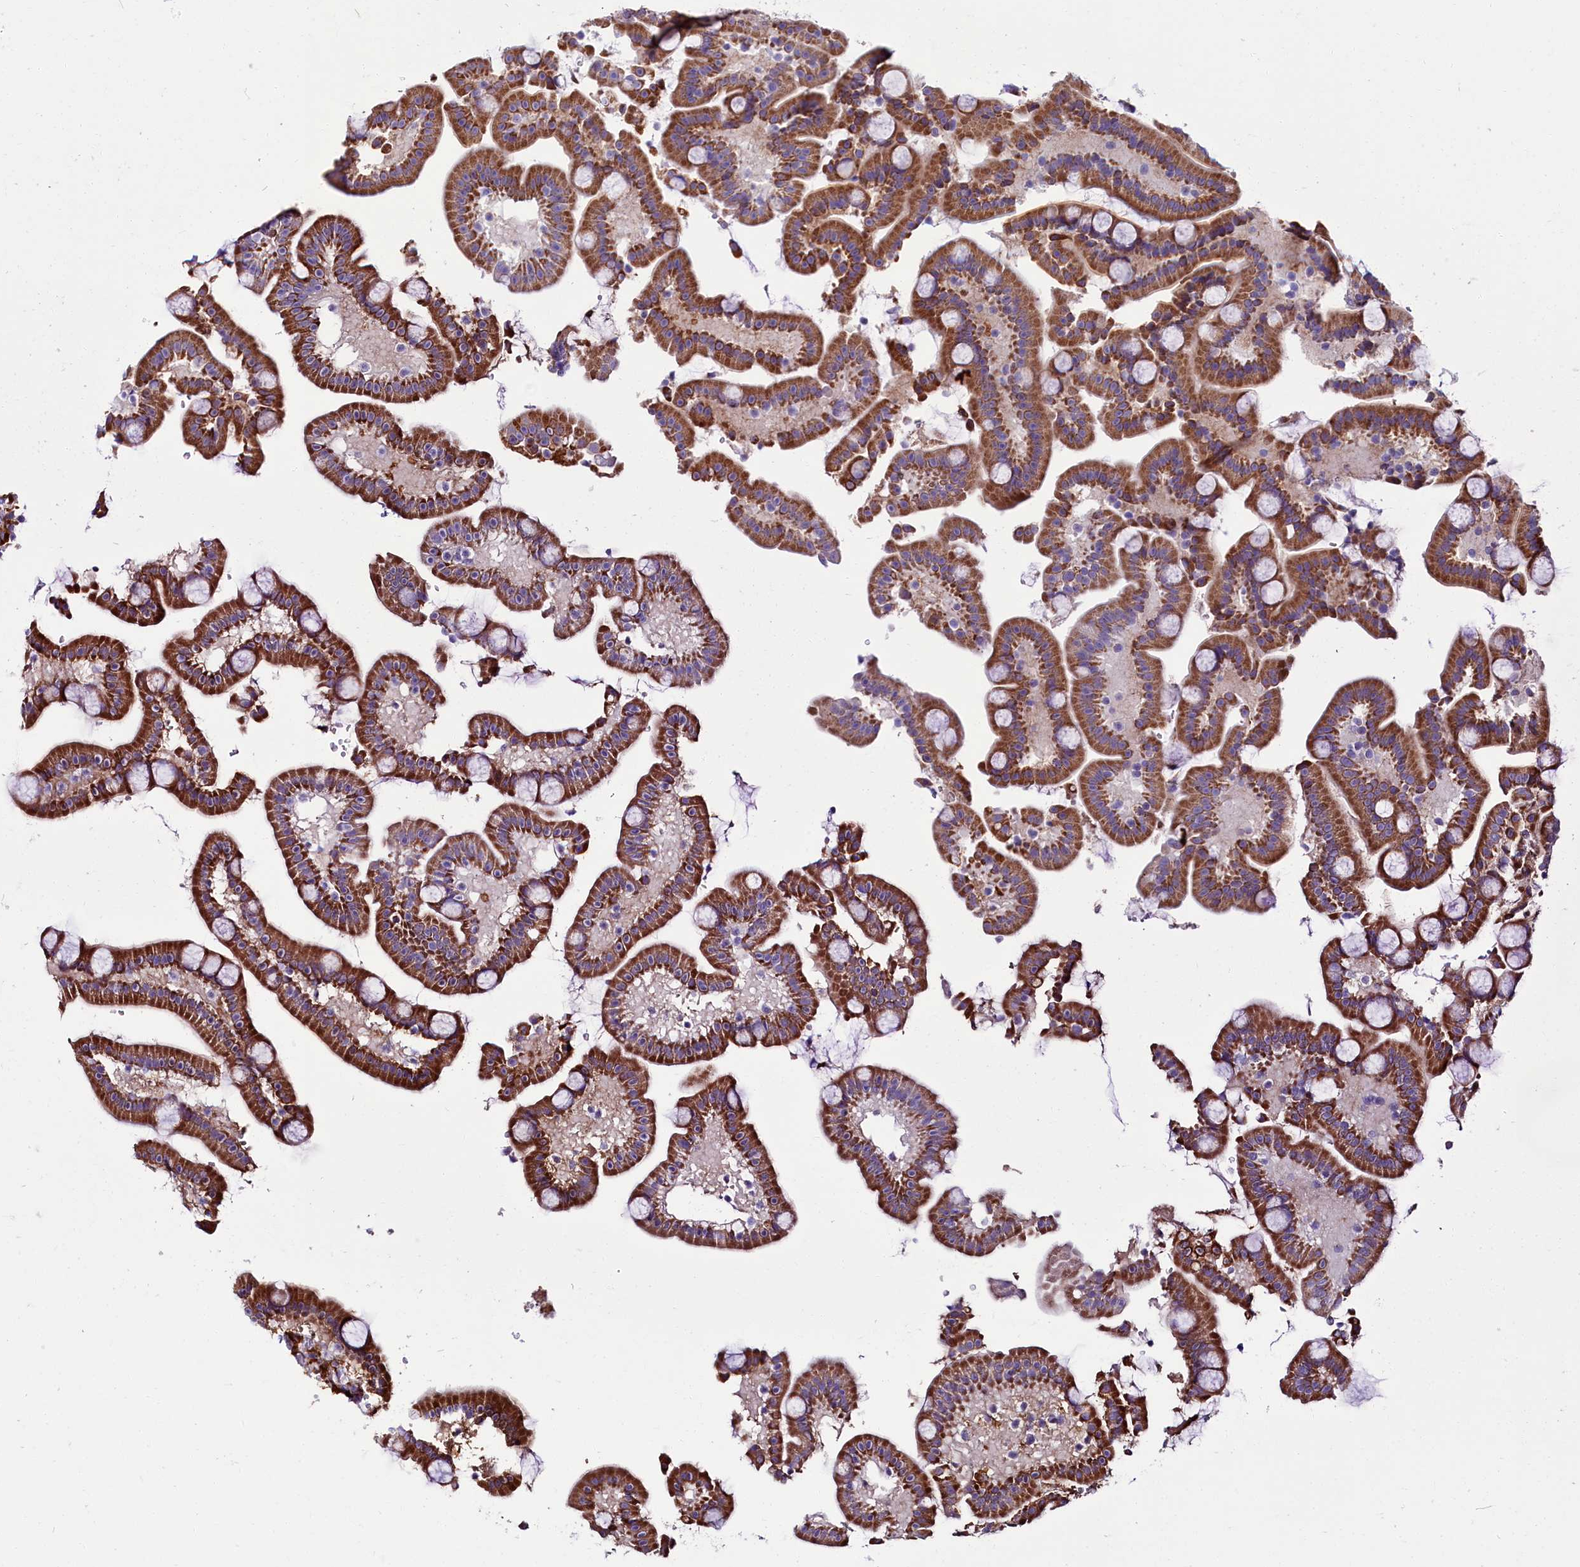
{"staining": {"intensity": "strong", "quantity": "25%-75%", "location": "cytoplasmic/membranous"}, "tissue": "duodenum", "cell_type": "Glandular cells", "image_type": "normal", "snomed": [{"axis": "morphology", "description": "Normal tissue, NOS"}, {"axis": "topography", "description": "Duodenum"}], "caption": "Normal duodenum reveals strong cytoplasmic/membranous expression in approximately 25%-75% of glandular cells, visualized by immunohistochemistry. (DAB IHC, brown staining for protein, blue staining for nuclei).", "gene": "IL20RA", "patient": {"sex": "male", "age": 55}}